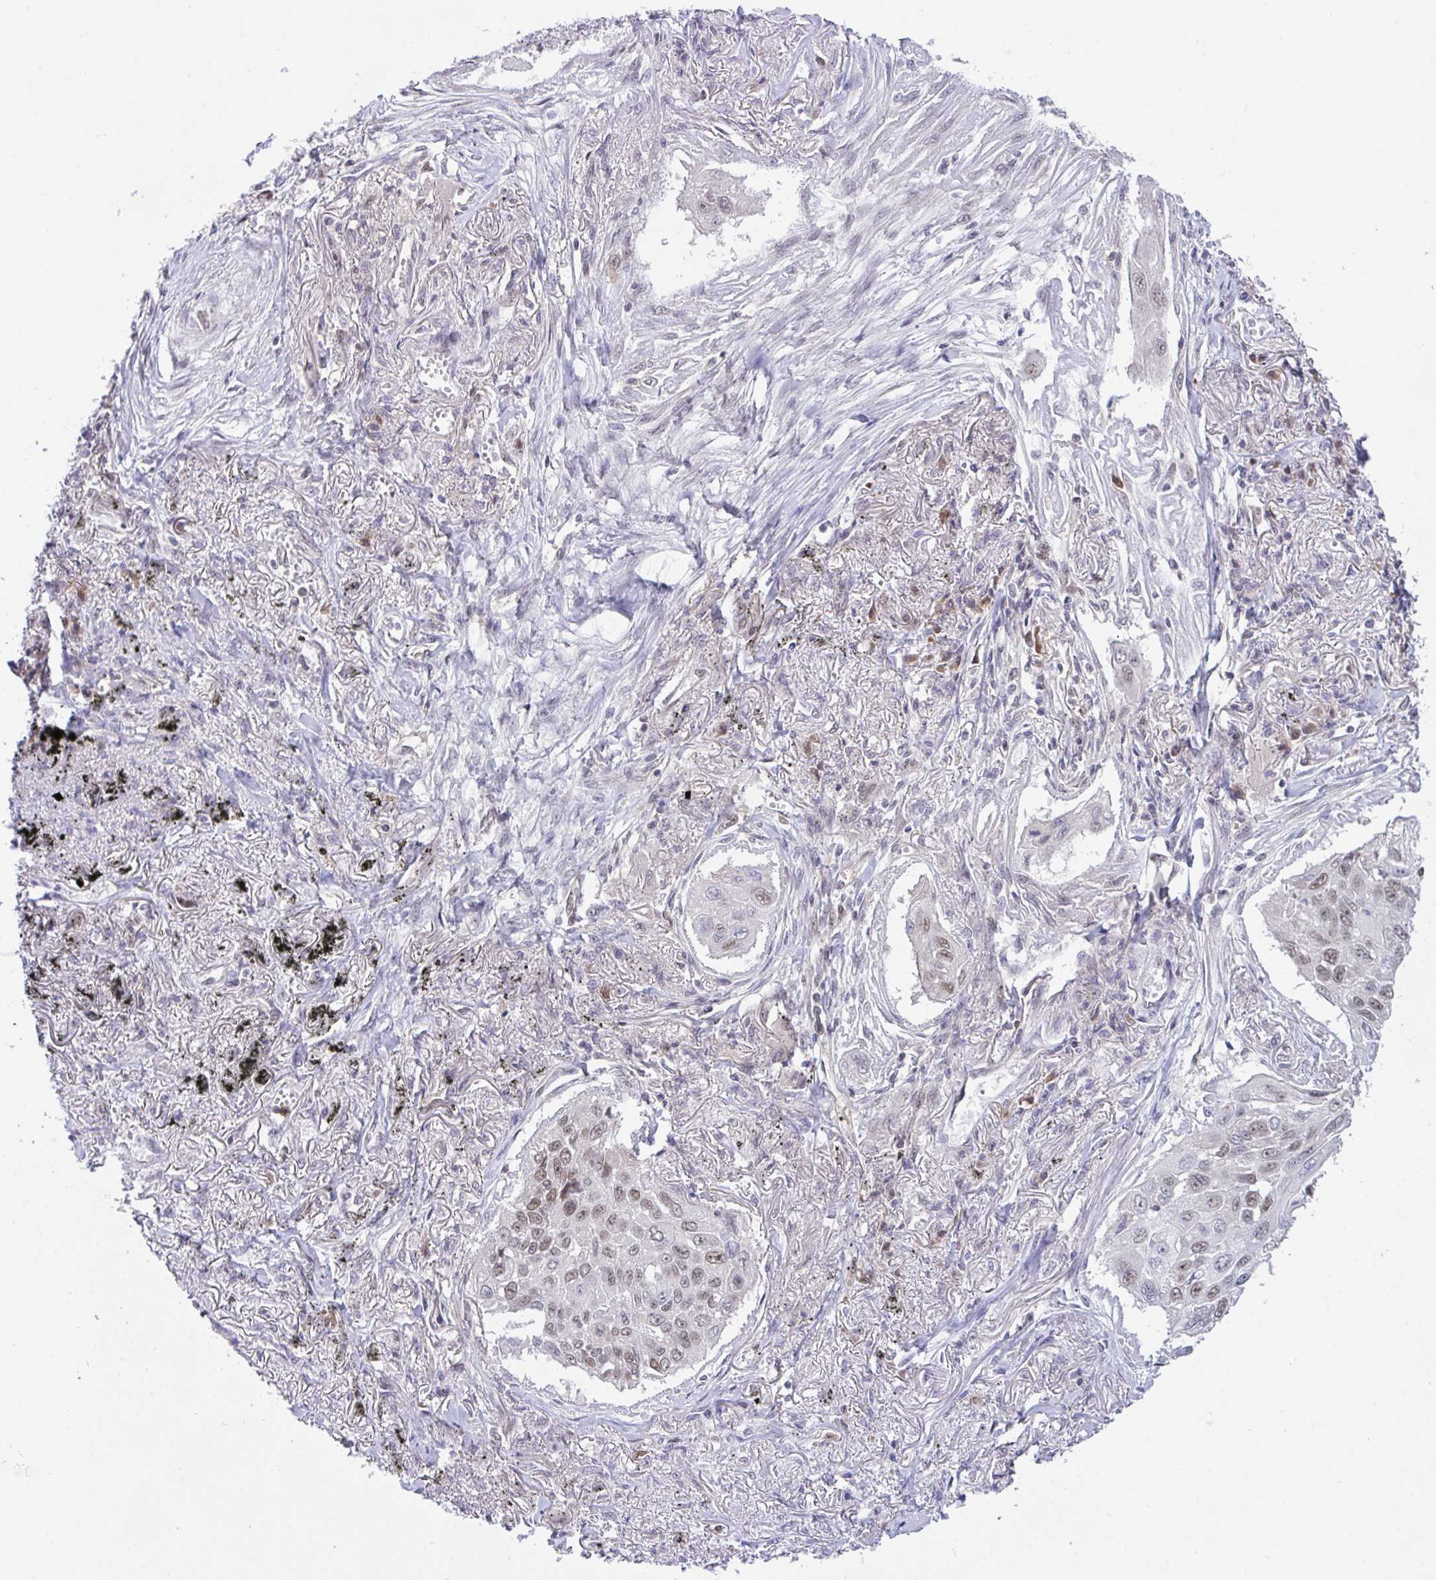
{"staining": {"intensity": "moderate", "quantity": "<25%", "location": "nuclear"}, "tissue": "lung cancer", "cell_type": "Tumor cells", "image_type": "cancer", "snomed": [{"axis": "morphology", "description": "Squamous cell carcinoma, NOS"}, {"axis": "topography", "description": "Lung"}], "caption": "Immunohistochemistry (IHC) (DAB) staining of human lung cancer (squamous cell carcinoma) exhibits moderate nuclear protein expression in approximately <25% of tumor cells. Using DAB (brown) and hematoxylin (blue) stains, captured at high magnification using brightfield microscopy.", "gene": "ZNF444", "patient": {"sex": "male", "age": 75}}